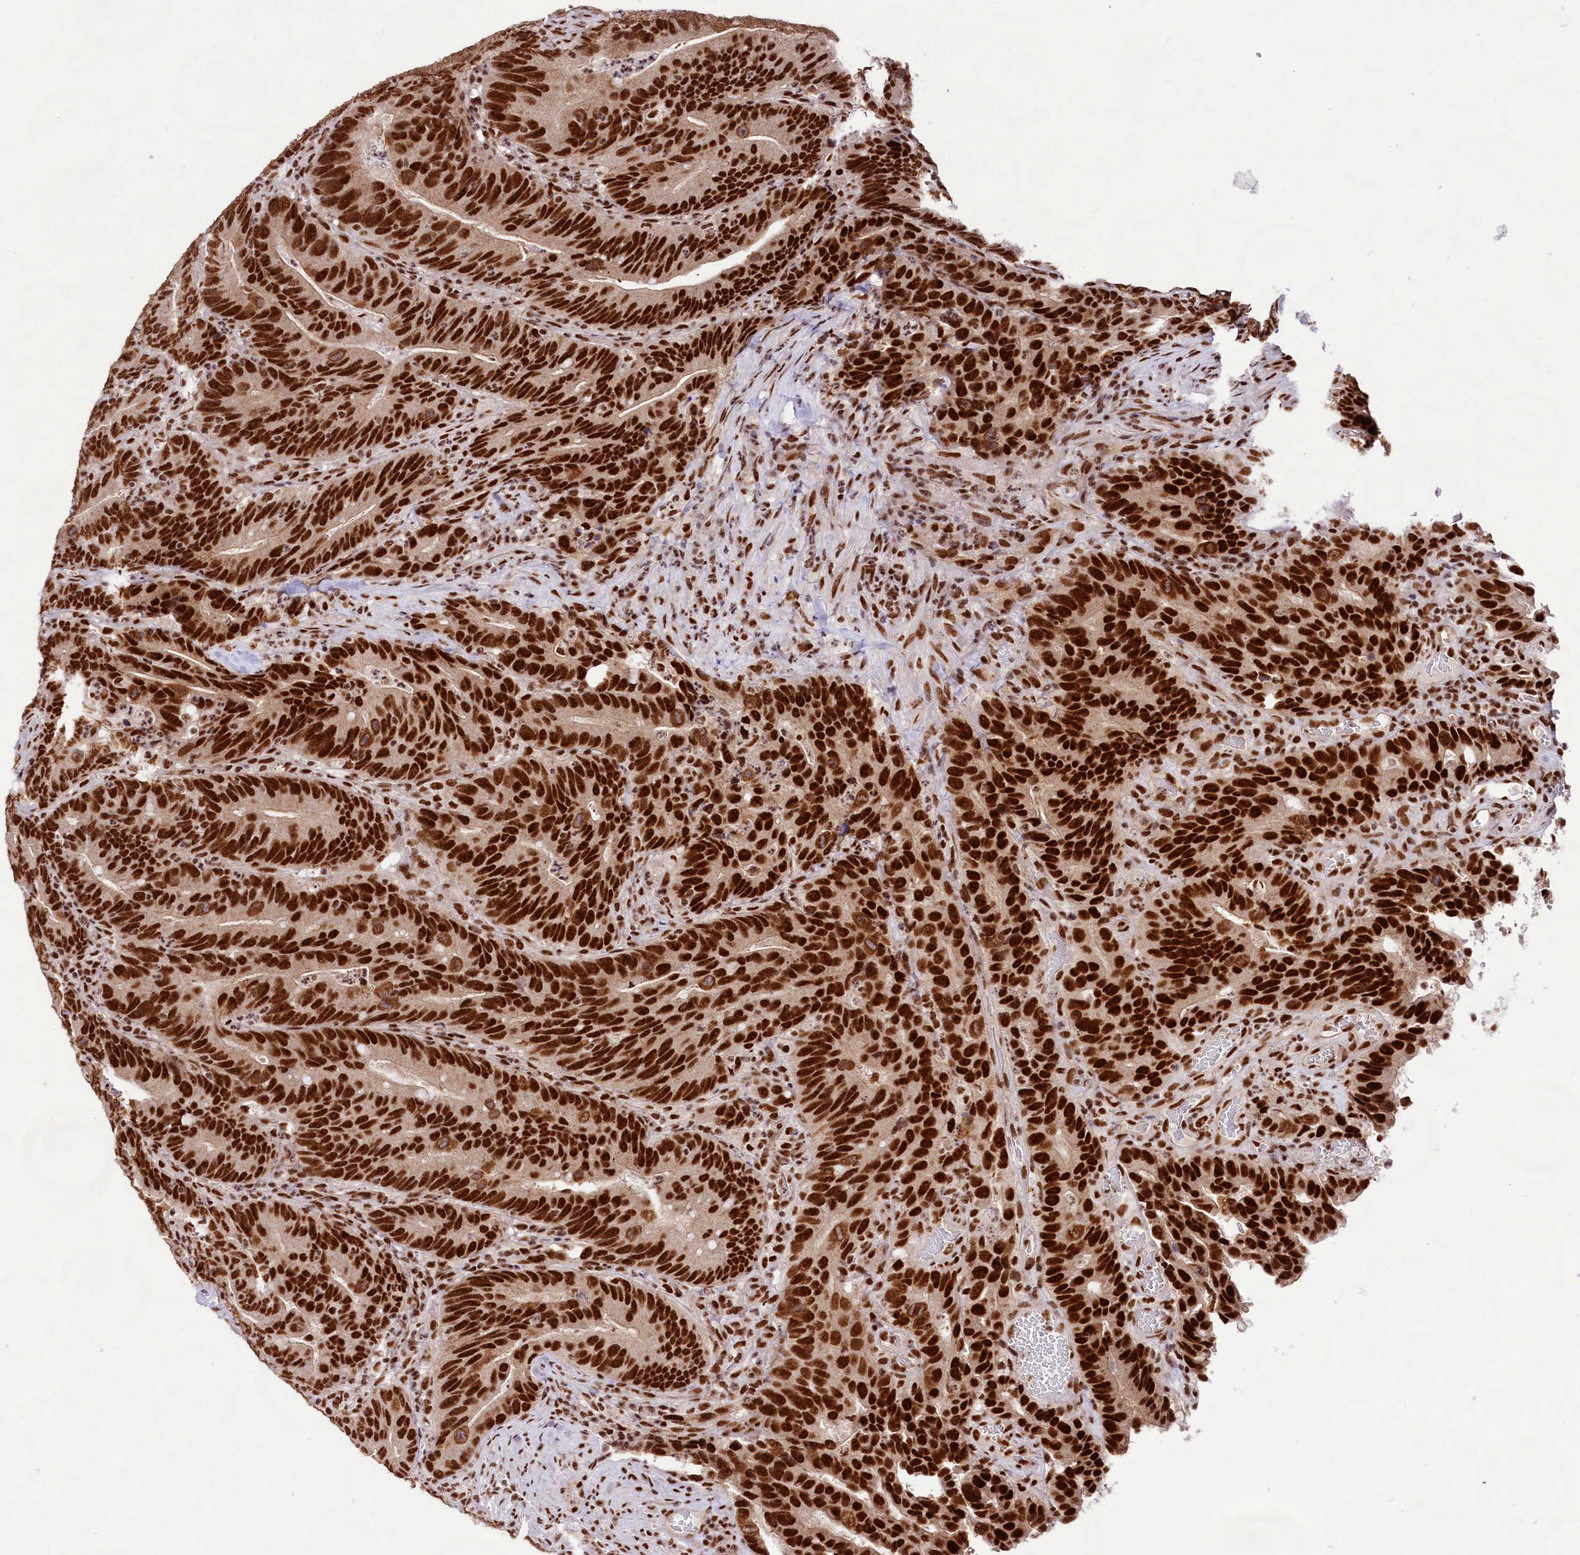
{"staining": {"intensity": "strong", "quantity": ">75%", "location": "nuclear"}, "tissue": "colorectal cancer", "cell_type": "Tumor cells", "image_type": "cancer", "snomed": [{"axis": "morphology", "description": "Adenocarcinoma, NOS"}, {"axis": "topography", "description": "Colon"}], "caption": "A photomicrograph showing strong nuclear positivity in approximately >75% of tumor cells in adenocarcinoma (colorectal), as visualized by brown immunohistochemical staining.", "gene": "HIRA", "patient": {"sex": "female", "age": 66}}